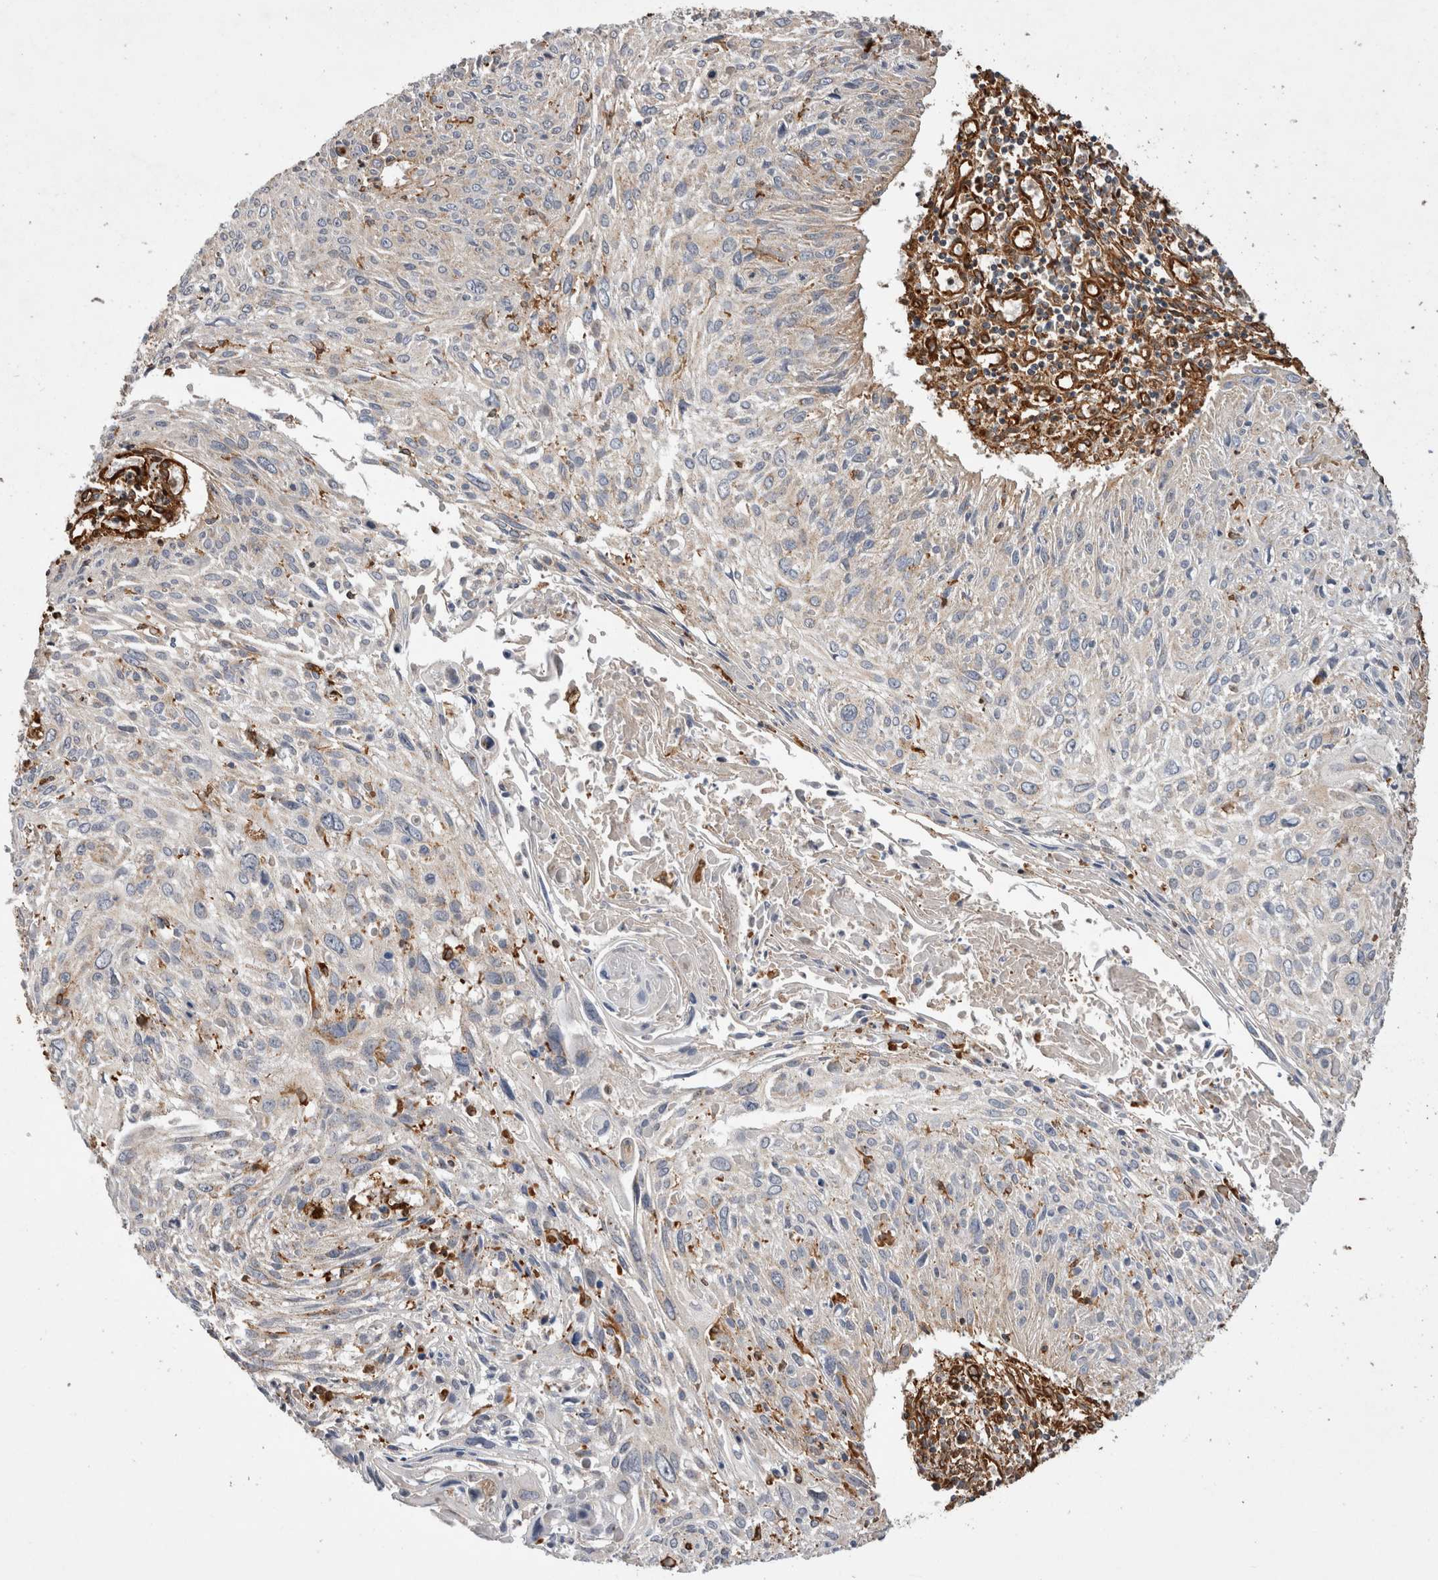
{"staining": {"intensity": "negative", "quantity": "none", "location": "none"}, "tissue": "cervical cancer", "cell_type": "Tumor cells", "image_type": "cancer", "snomed": [{"axis": "morphology", "description": "Squamous cell carcinoma, NOS"}, {"axis": "topography", "description": "Cervix"}], "caption": "Immunohistochemistry photomicrograph of neoplastic tissue: cervical cancer stained with DAB (3,3'-diaminobenzidine) exhibits no significant protein staining in tumor cells.", "gene": "ZNF397", "patient": {"sex": "female", "age": 51}}